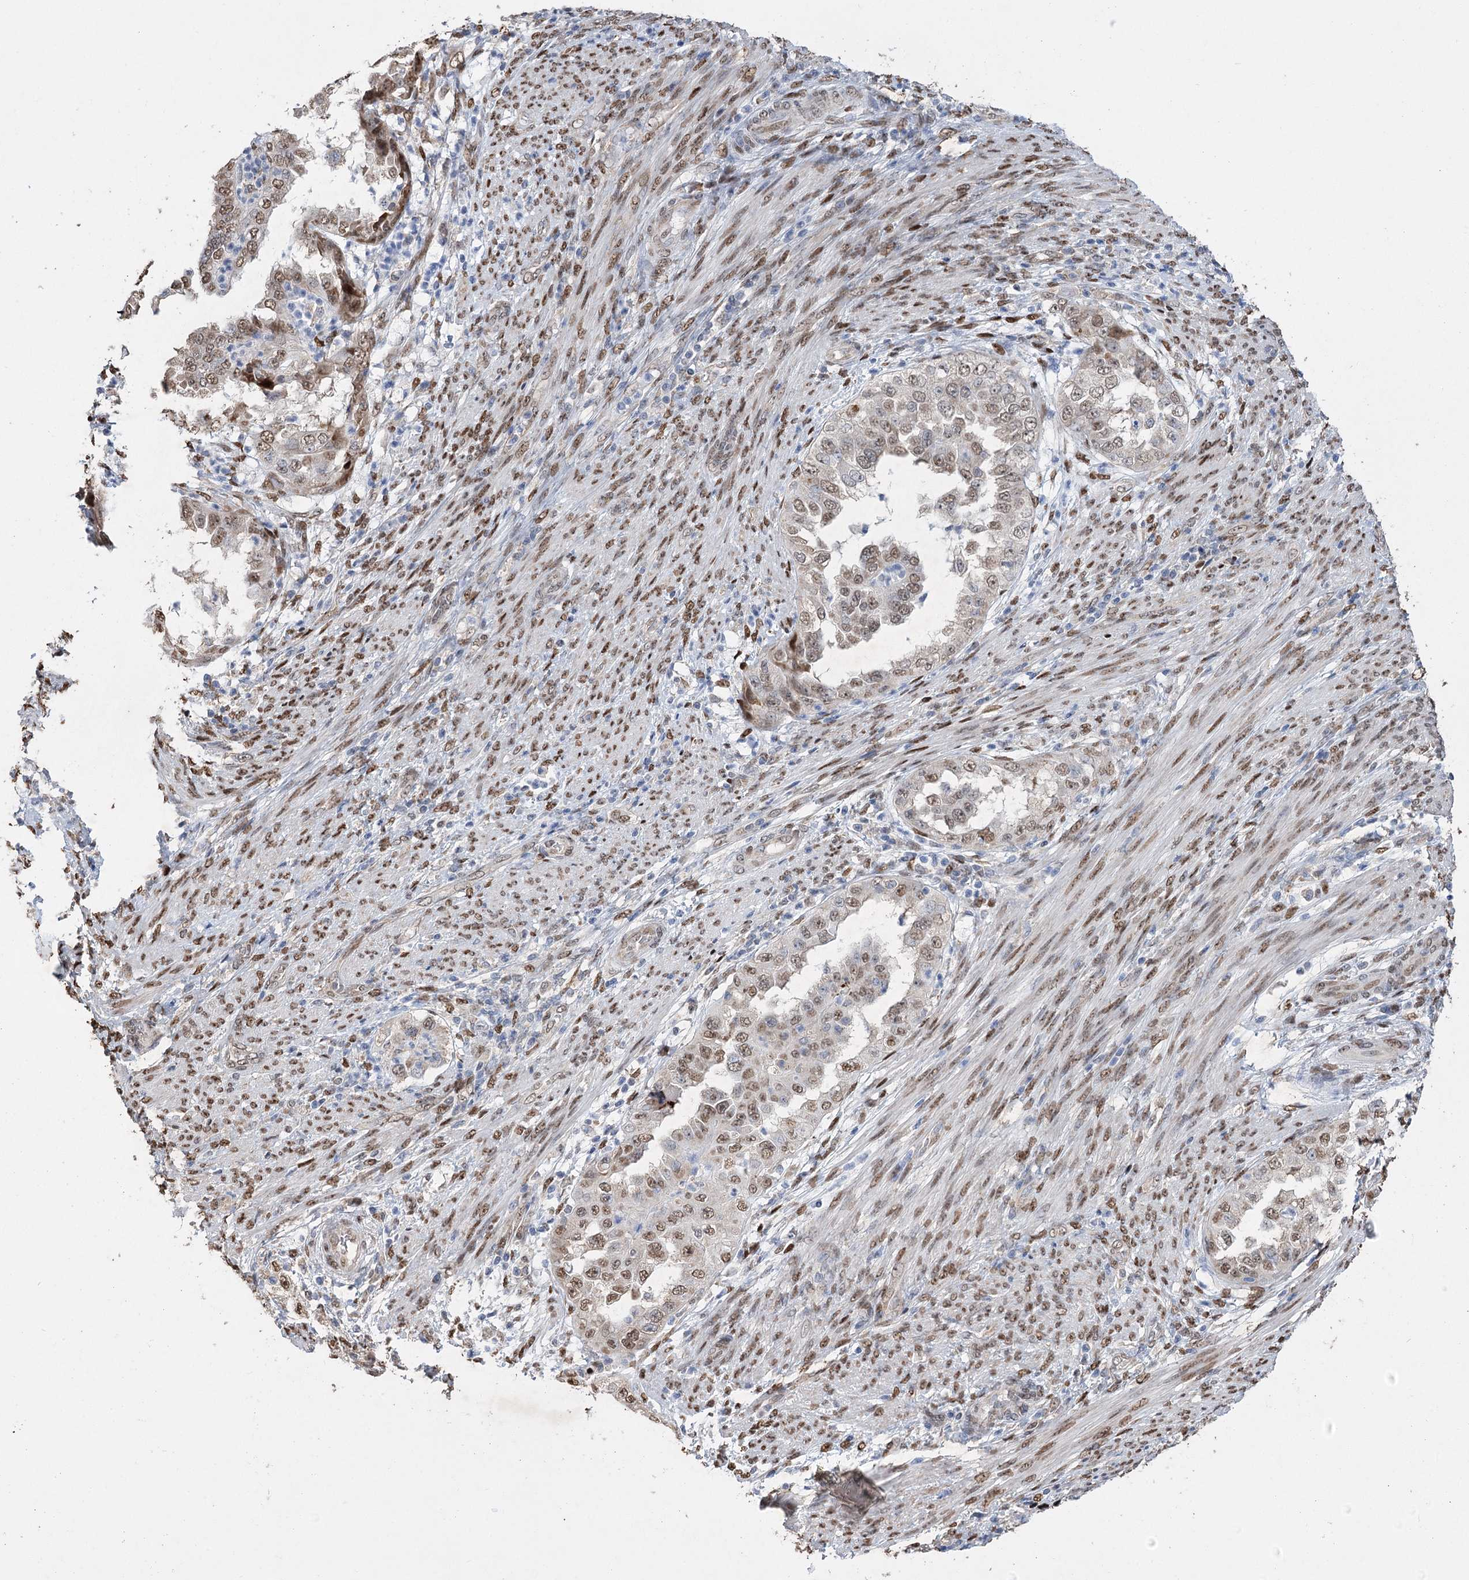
{"staining": {"intensity": "moderate", "quantity": ">75%", "location": "nuclear"}, "tissue": "endometrial cancer", "cell_type": "Tumor cells", "image_type": "cancer", "snomed": [{"axis": "morphology", "description": "Adenocarcinoma, NOS"}, {"axis": "topography", "description": "Endometrium"}], "caption": "A micrograph of human adenocarcinoma (endometrial) stained for a protein demonstrates moderate nuclear brown staining in tumor cells. (DAB (3,3'-diaminobenzidine) IHC with brightfield microscopy, high magnification).", "gene": "NFU1", "patient": {"sex": "female", "age": 85}}